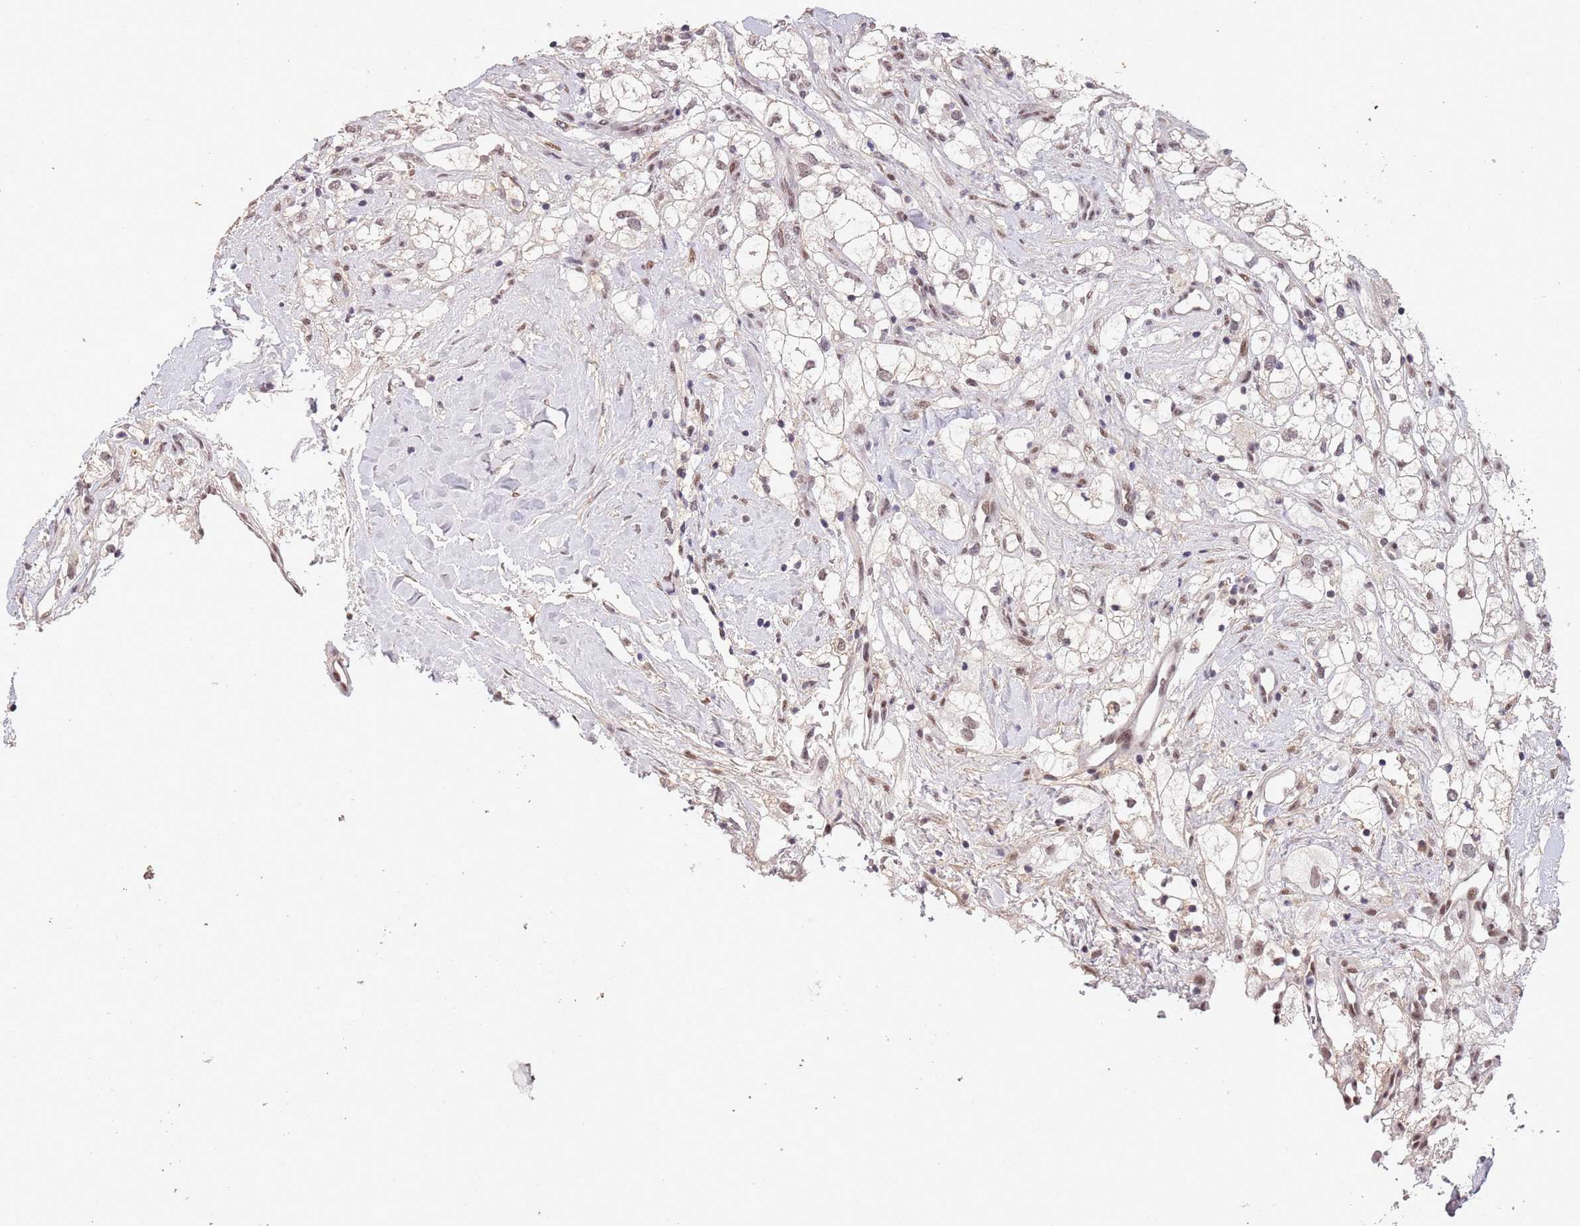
{"staining": {"intensity": "weak", "quantity": ">75%", "location": "nuclear"}, "tissue": "renal cancer", "cell_type": "Tumor cells", "image_type": "cancer", "snomed": [{"axis": "morphology", "description": "Adenocarcinoma, NOS"}, {"axis": "topography", "description": "Kidney"}], "caption": "Adenocarcinoma (renal) stained for a protein (brown) demonstrates weak nuclear positive staining in approximately >75% of tumor cells.", "gene": "CIZ1", "patient": {"sex": "male", "age": 59}}